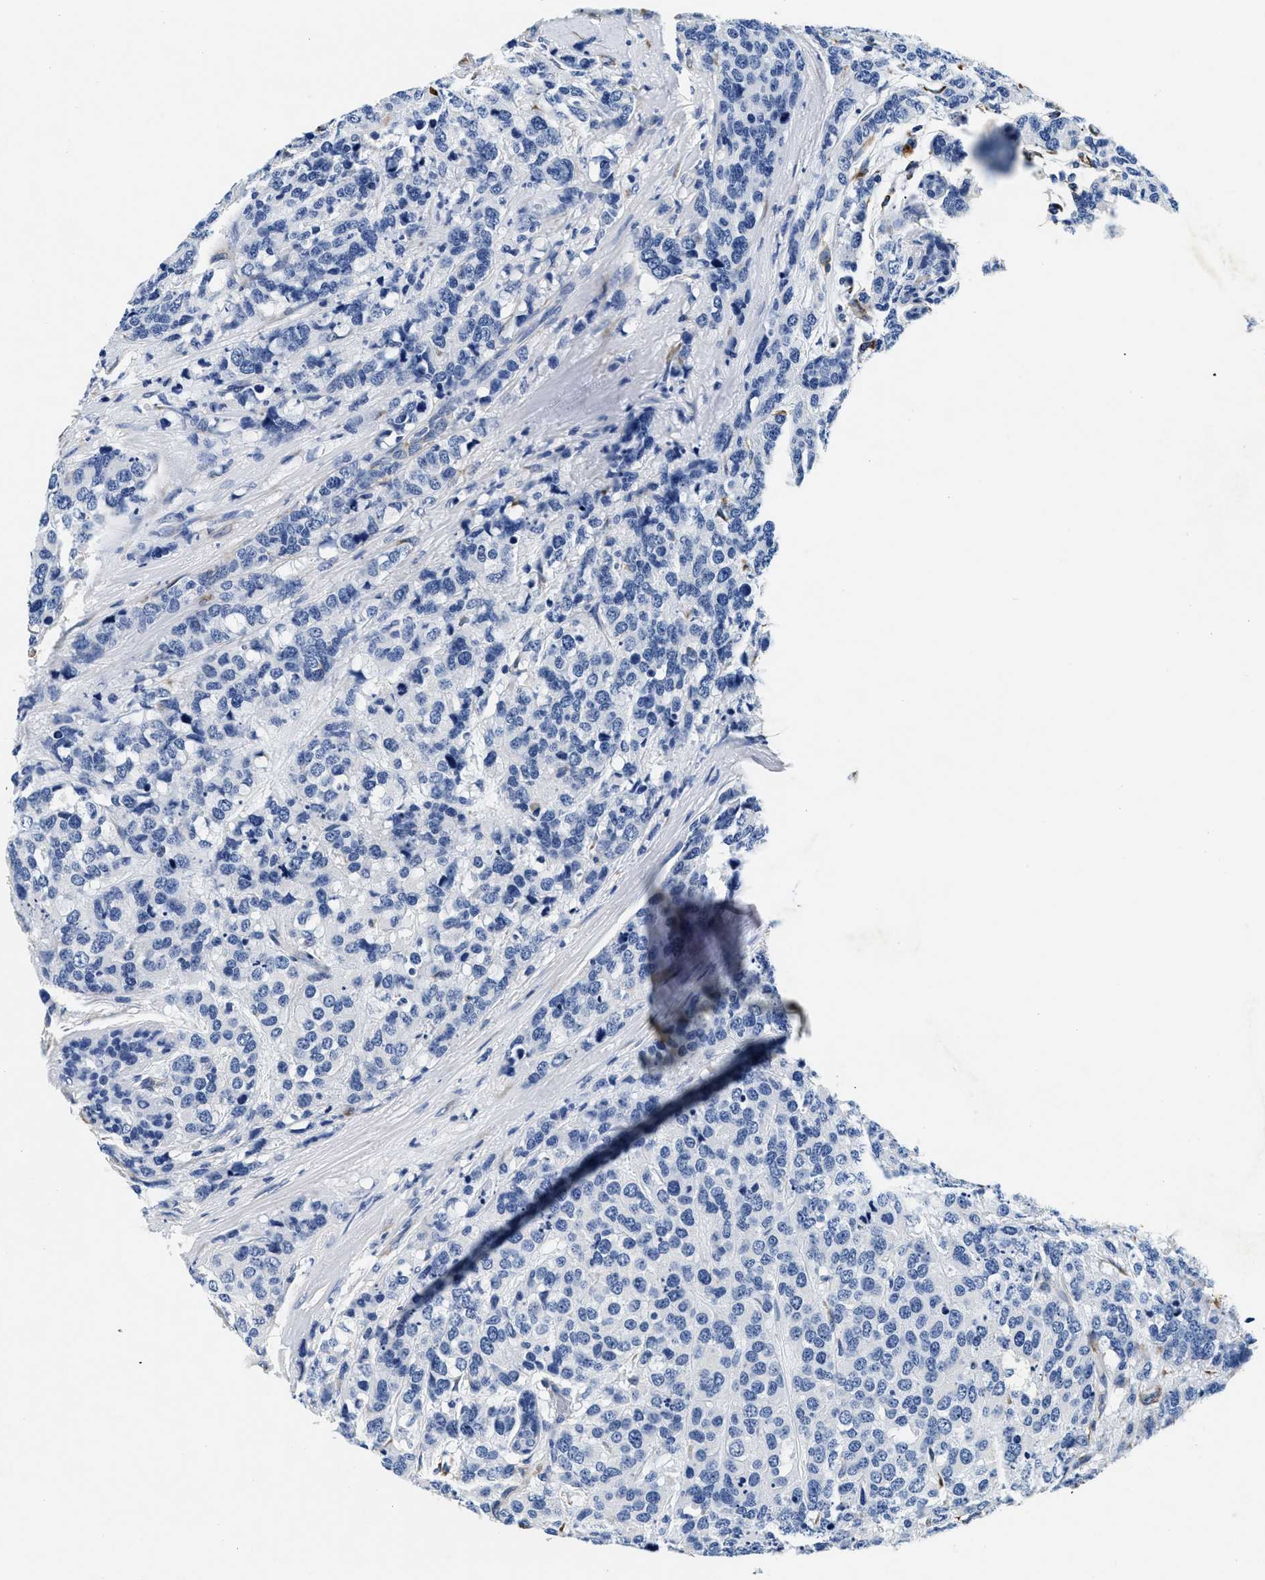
{"staining": {"intensity": "negative", "quantity": "none", "location": "none"}, "tissue": "breast cancer", "cell_type": "Tumor cells", "image_type": "cancer", "snomed": [{"axis": "morphology", "description": "Lobular carcinoma"}, {"axis": "topography", "description": "Breast"}], "caption": "Photomicrograph shows no significant protein positivity in tumor cells of breast cancer.", "gene": "LAMA3", "patient": {"sex": "female", "age": 59}}